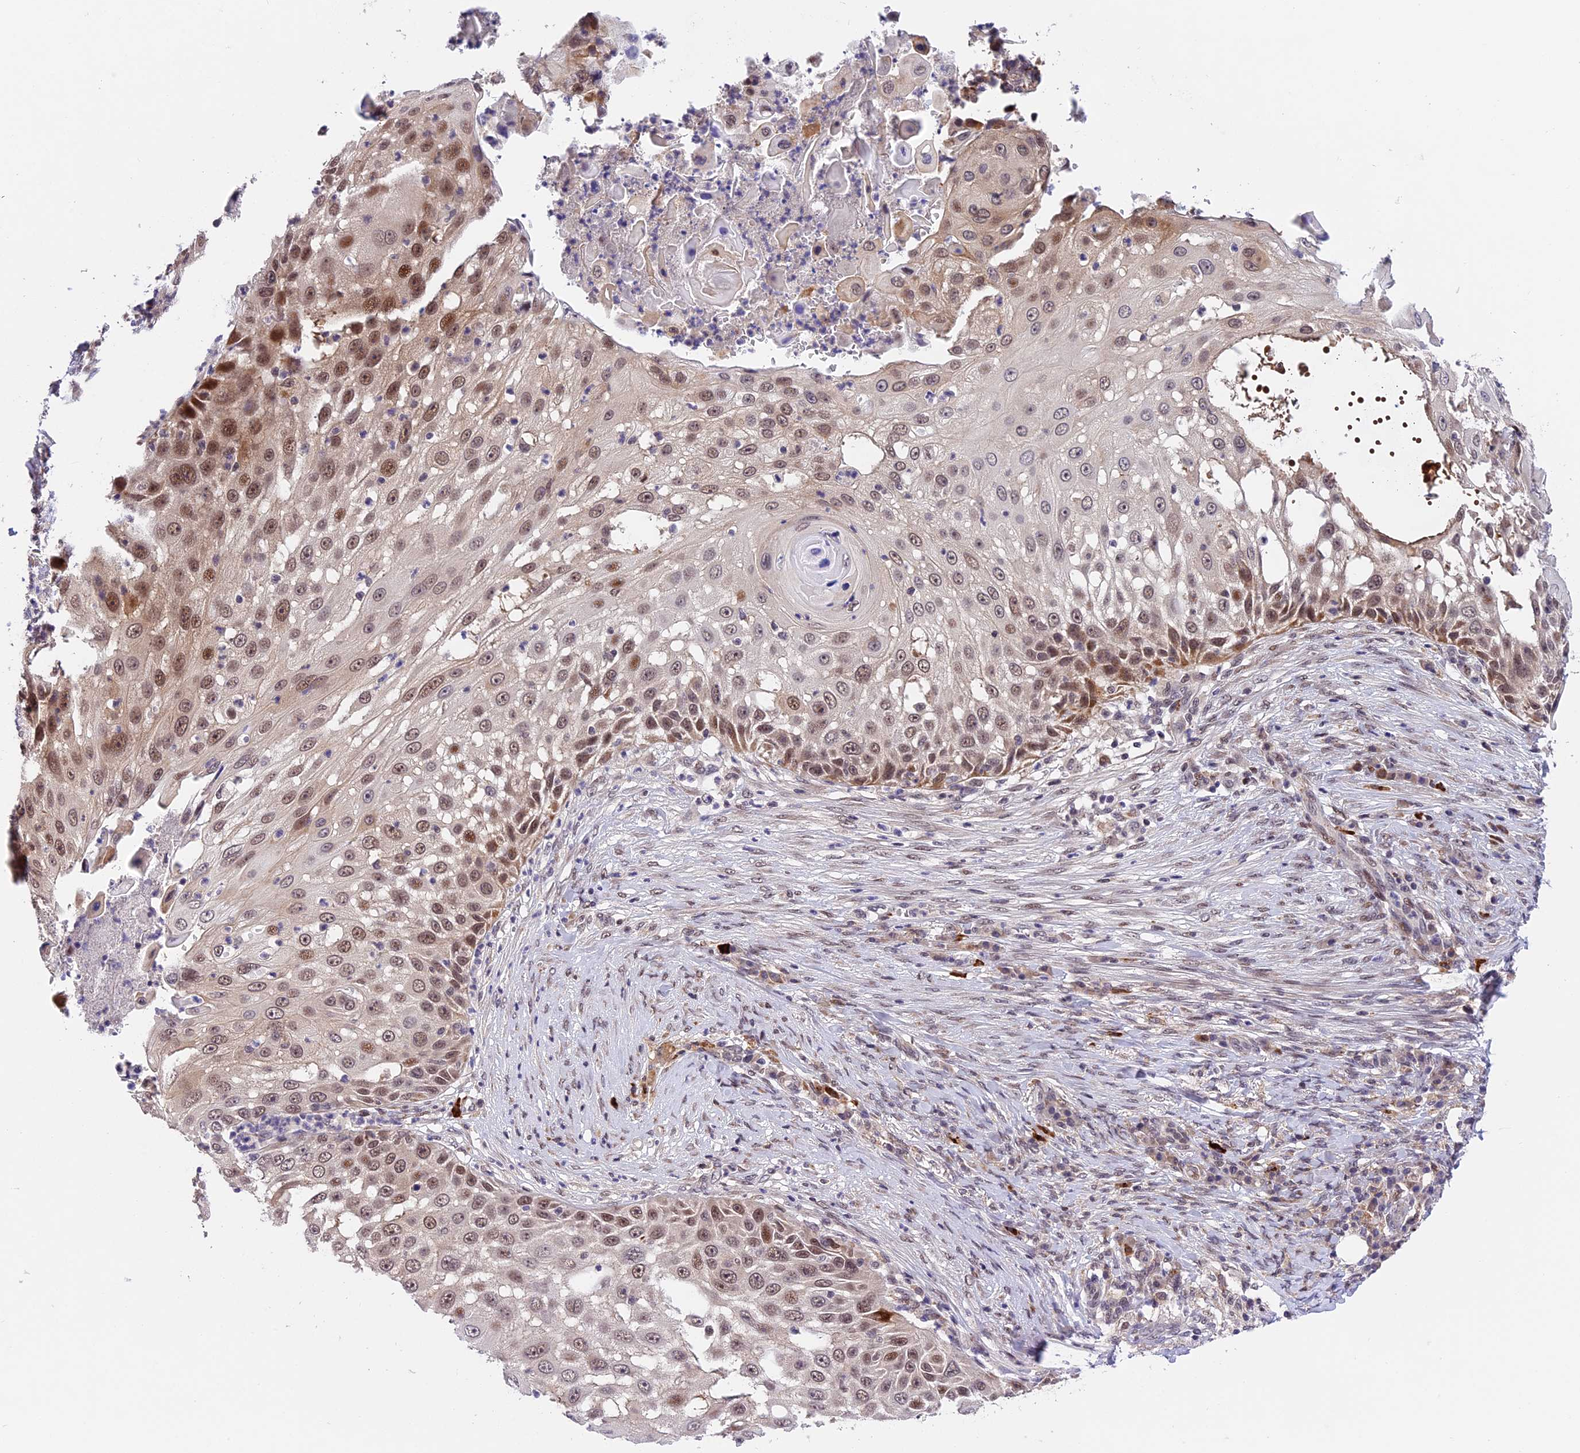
{"staining": {"intensity": "moderate", "quantity": ">75%", "location": "nuclear"}, "tissue": "skin cancer", "cell_type": "Tumor cells", "image_type": "cancer", "snomed": [{"axis": "morphology", "description": "Squamous cell carcinoma, NOS"}, {"axis": "topography", "description": "Skin"}], "caption": "IHC histopathology image of neoplastic tissue: human squamous cell carcinoma (skin) stained using immunohistochemistry (IHC) reveals medium levels of moderate protein expression localized specifically in the nuclear of tumor cells, appearing as a nuclear brown color.", "gene": "FBXO45", "patient": {"sex": "female", "age": 44}}